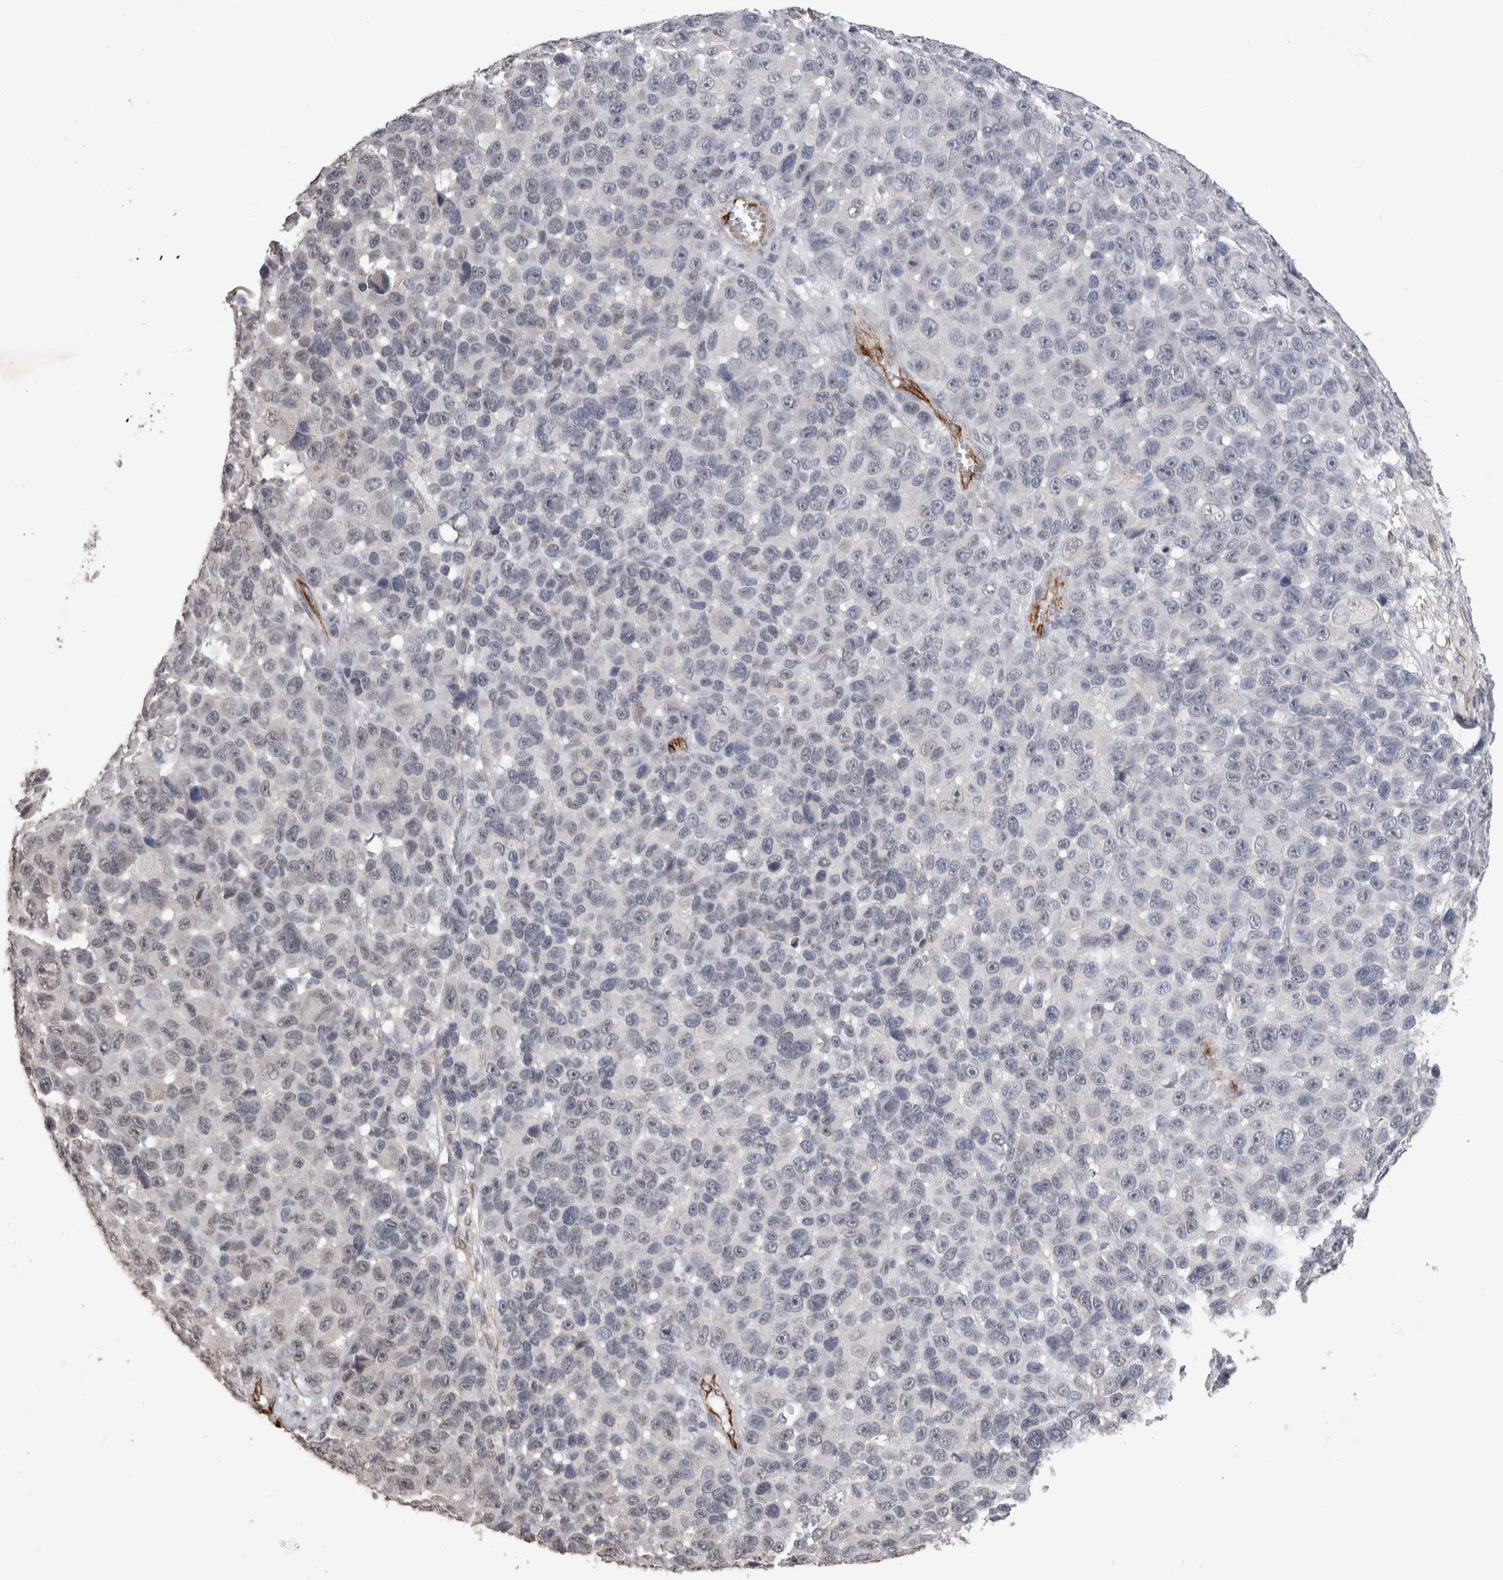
{"staining": {"intensity": "negative", "quantity": "none", "location": "none"}, "tissue": "melanoma", "cell_type": "Tumor cells", "image_type": "cancer", "snomed": [{"axis": "morphology", "description": "Malignant melanoma, NOS"}, {"axis": "topography", "description": "Skin"}], "caption": "DAB (3,3'-diaminobenzidine) immunohistochemical staining of melanoma reveals no significant expression in tumor cells.", "gene": "CDH13", "patient": {"sex": "male", "age": 53}}